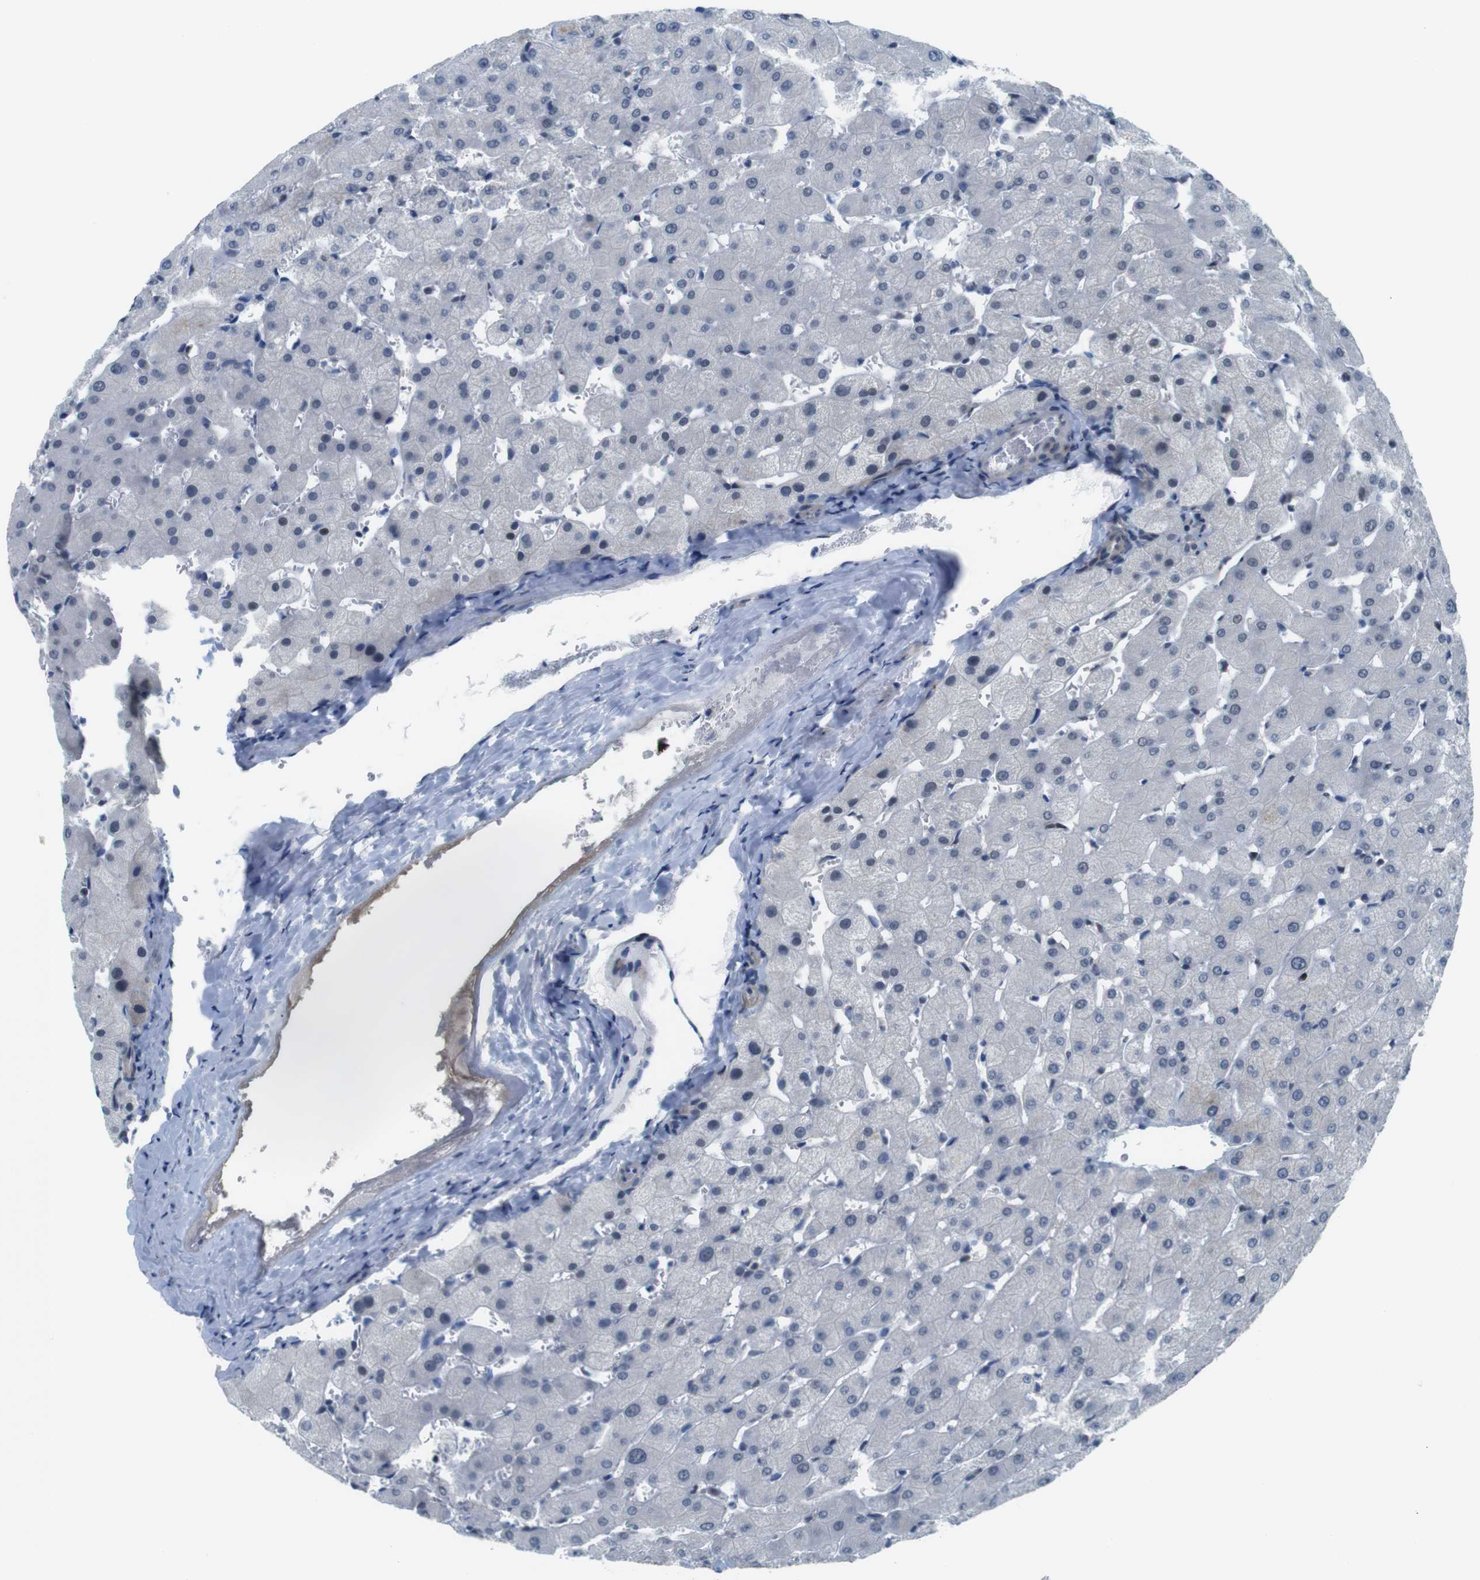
{"staining": {"intensity": "negative", "quantity": "none", "location": "none"}, "tissue": "liver", "cell_type": "Cholangiocytes", "image_type": "normal", "snomed": [{"axis": "morphology", "description": "Normal tissue, NOS"}, {"axis": "topography", "description": "Liver"}], "caption": "Immunohistochemical staining of benign liver displays no significant staining in cholangiocytes. (IHC, brightfield microscopy, high magnification).", "gene": "SMCO2", "patient": {"sex": "female", "age": 63}}